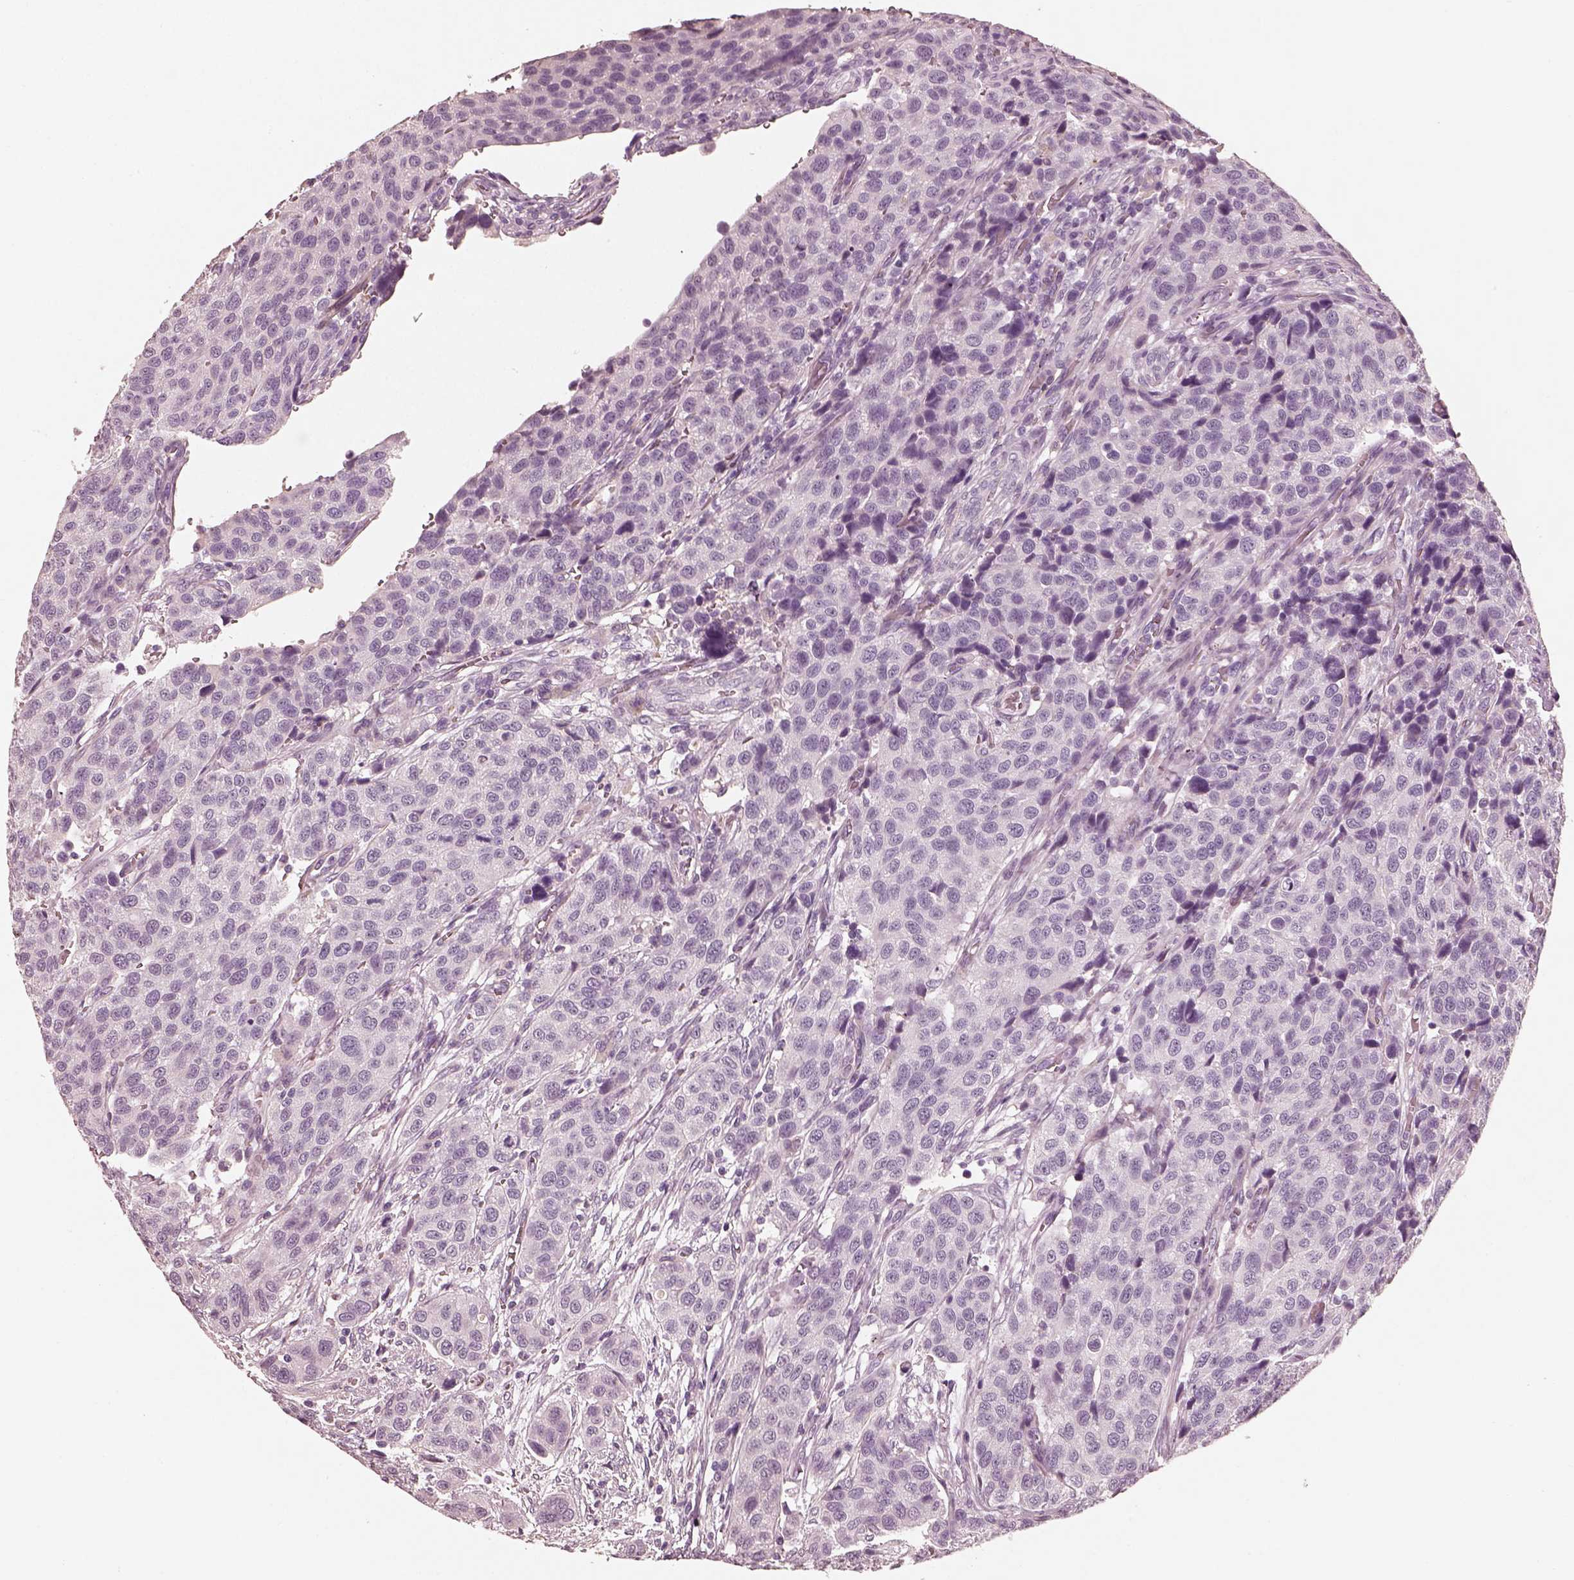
{"staining": {"intensity": "negative", "quantity": "none", "location": "none"}, "tissue": "urothelial cancer", "cell_type": "Tumor cells", "image_type": "cancer", "snomed": [{"axis": "morphology", "description": "Urothelial carcinoma, High grade"}, {"axis": "topography", "description": "Urinary bladder"}], "caption": "Immunohistochemistry of urothelial cancer shows no expression in tumor cells.", "gene": "RS1", "patient": {"sex": "female", "age": 58}}